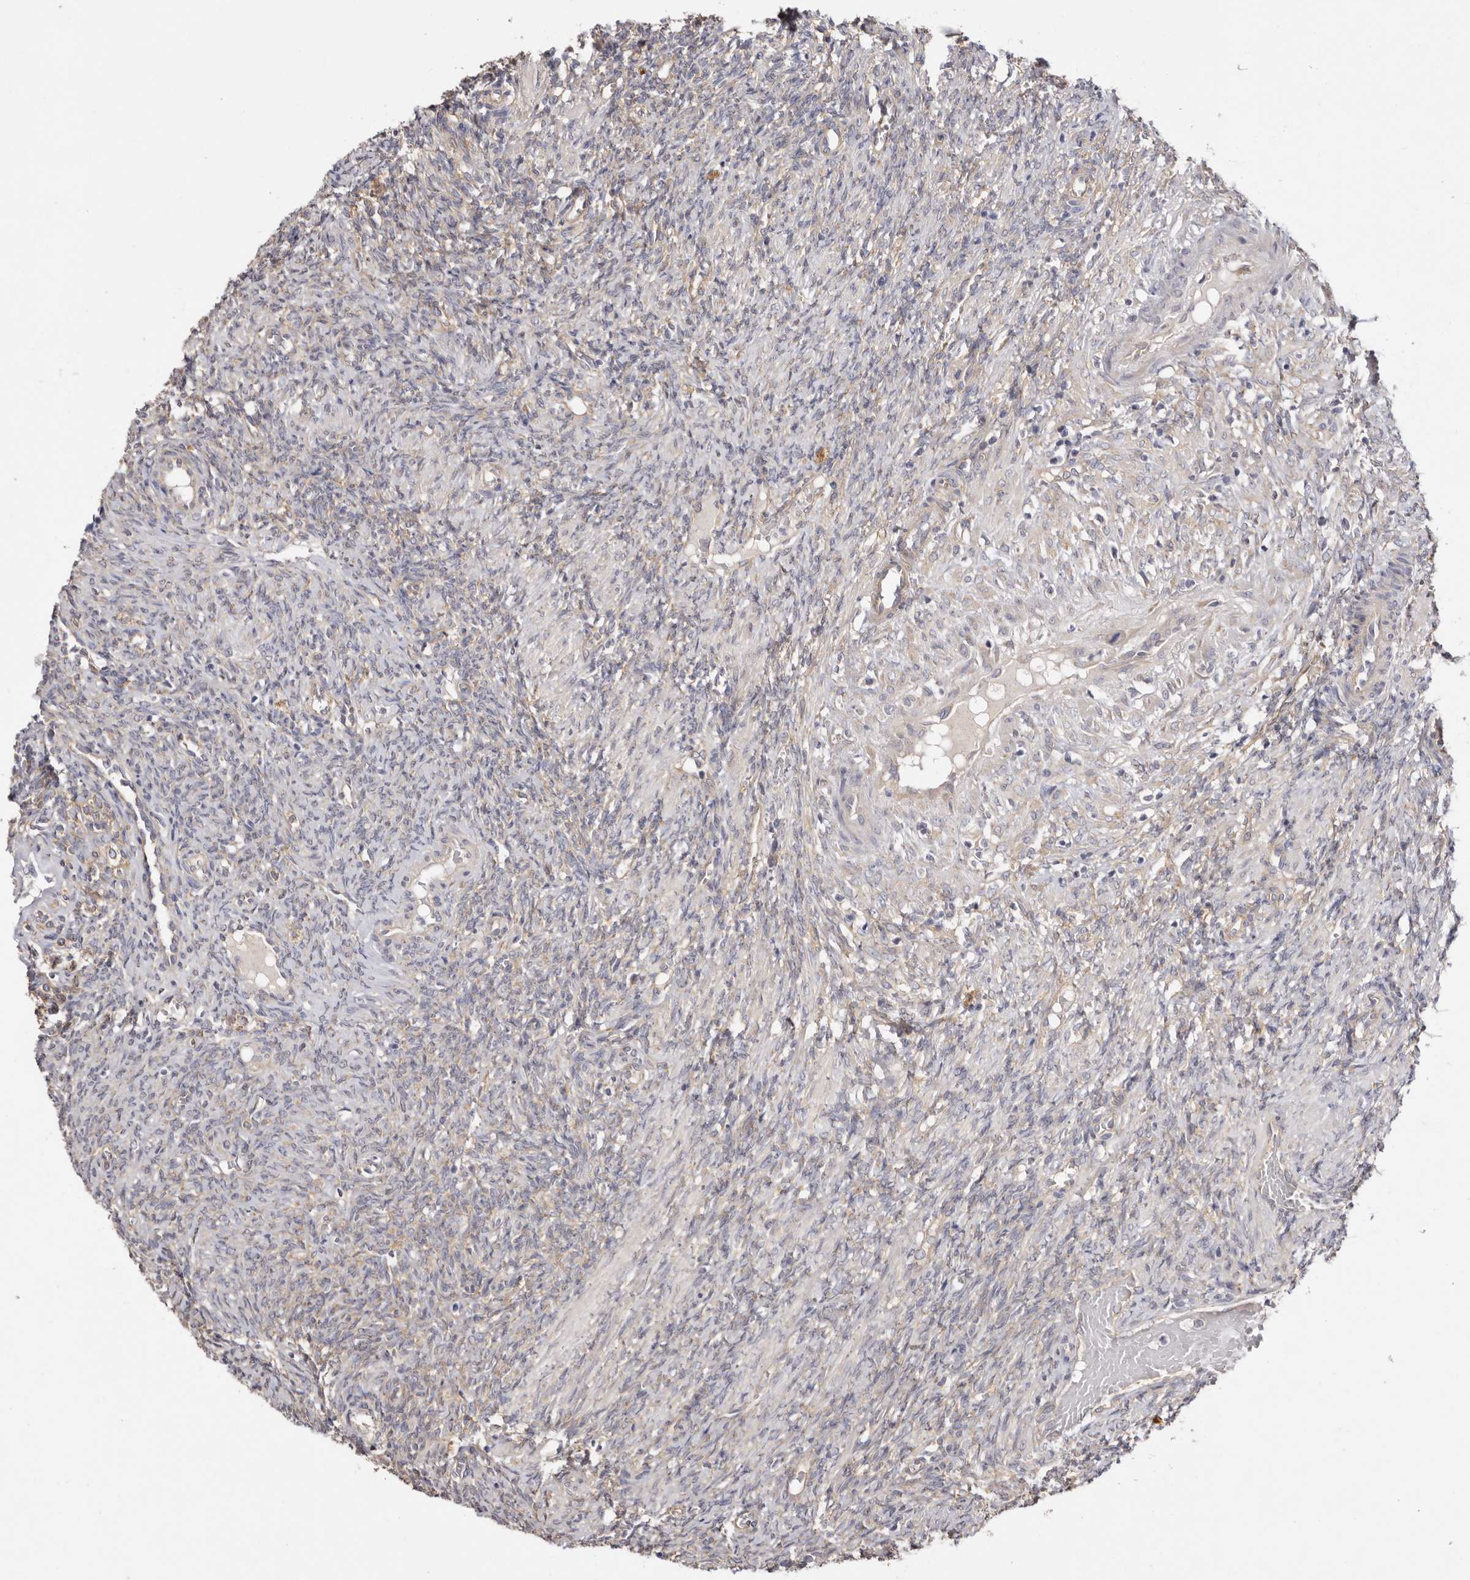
{"staining": {"intensity": "weak", "quantity": "<25%", "location": "cytoplasmic/membranous"}, "tissue": "ovary", "cell_type": "Ovarian stroma cells", "image_type": "normal", "snomed": [{"axis": "morphology", "description": "Normal tissue, NOS"}, {"axis": "topography", "description": "Ovary"}], "caption": "Micrograph shows no significant protein expression in ovarian stroma cells of normal ovary. (DAB (3,3'-diaminobenzidine) immunohistochemistry, high magnification).", "gene": "FAM167B", "patient": {"sex": "female", "age": 41}}